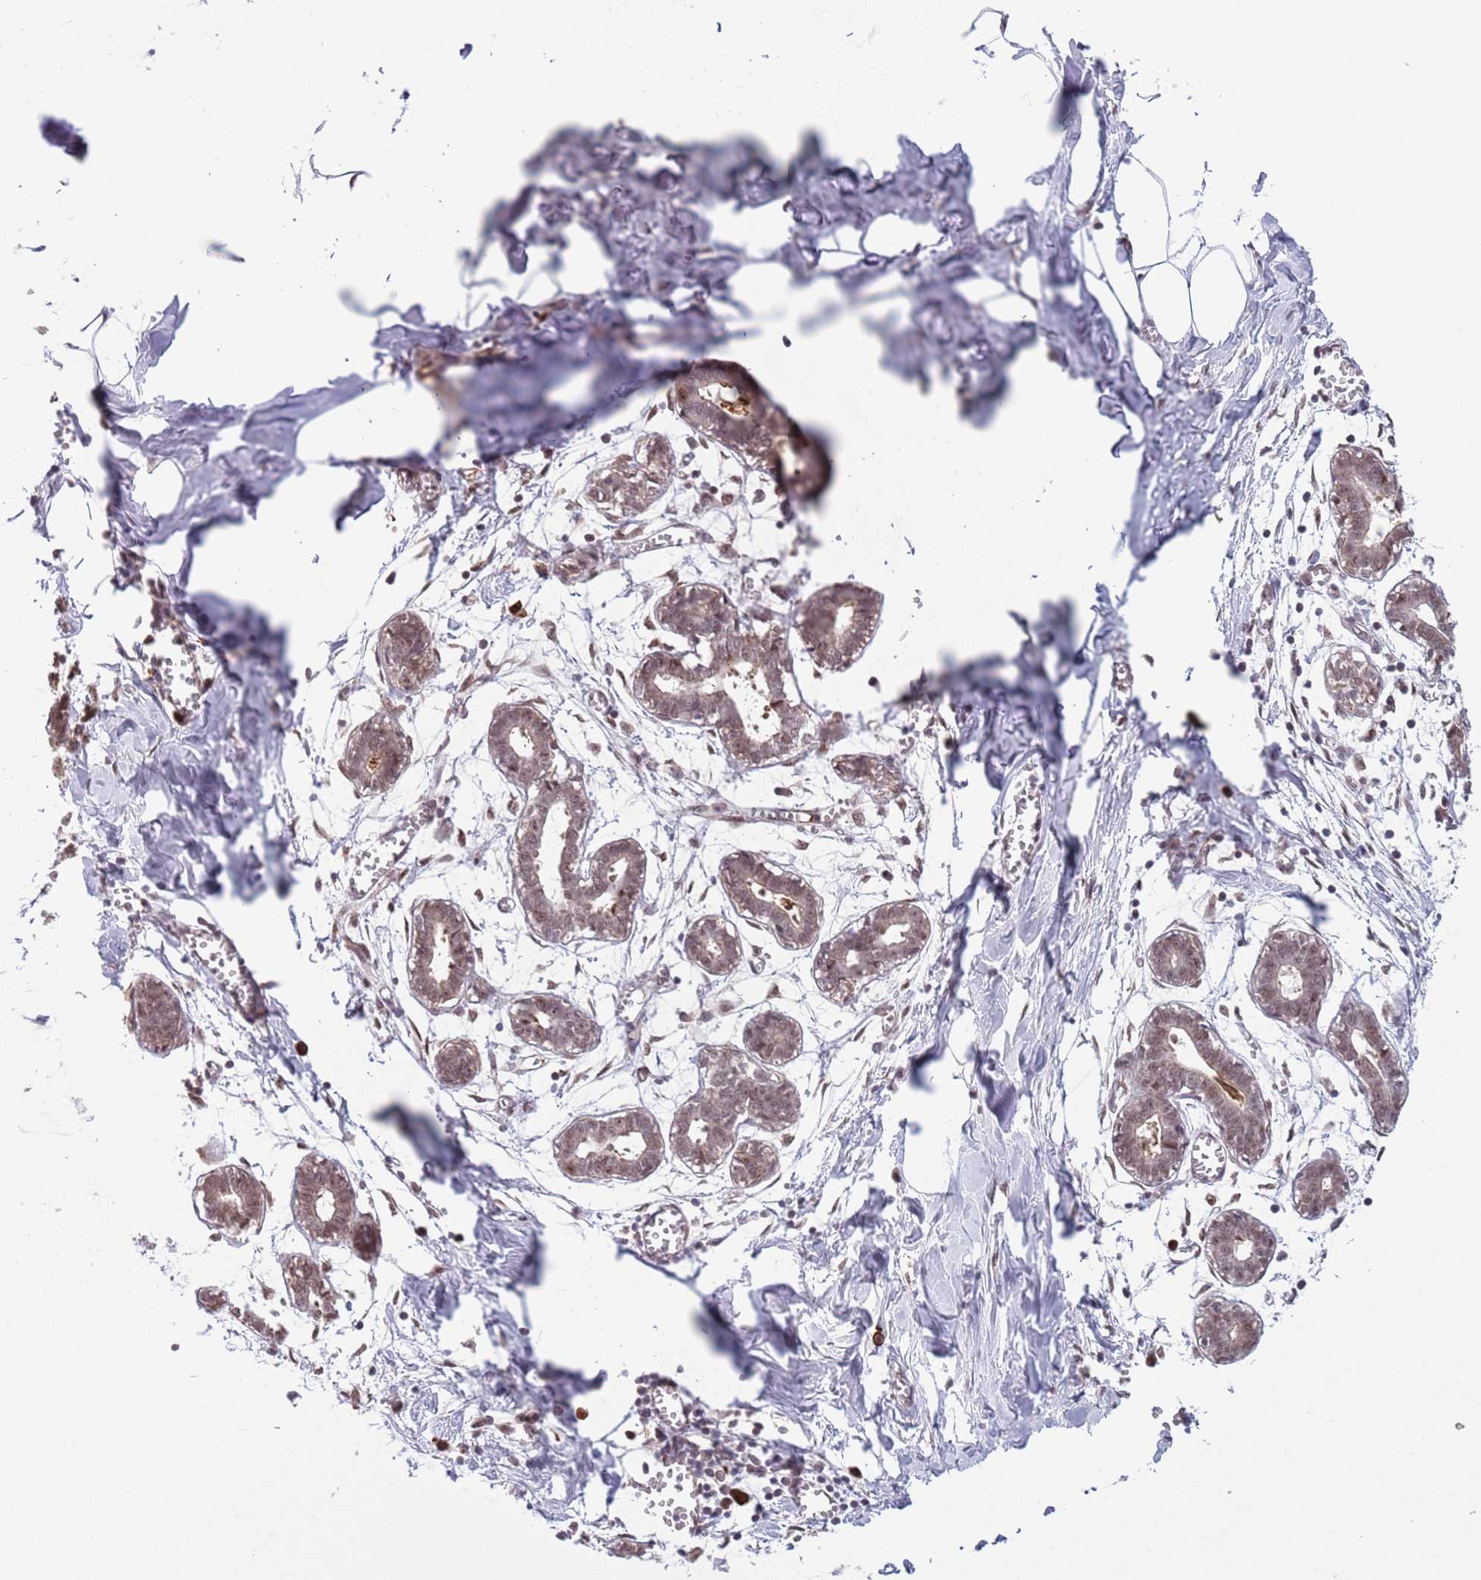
{"staining": {"intensity": "negative", "quantity": "none", "location": "none"}, "tissue": "breast", "cell_type": "Adipocytes", "image_type": "normal", "snomed": [{"axis": "morphology", "description": "Normal tissue, NOS"}, {"axis": "topography", "description": "Breast"}], "caption": "Human breast stained for a protein using immunohistochemistry exhibits no staining in adipocytes.", "gene": "SIPA1L3", "patient": {"sex": "female", "age": 27}}